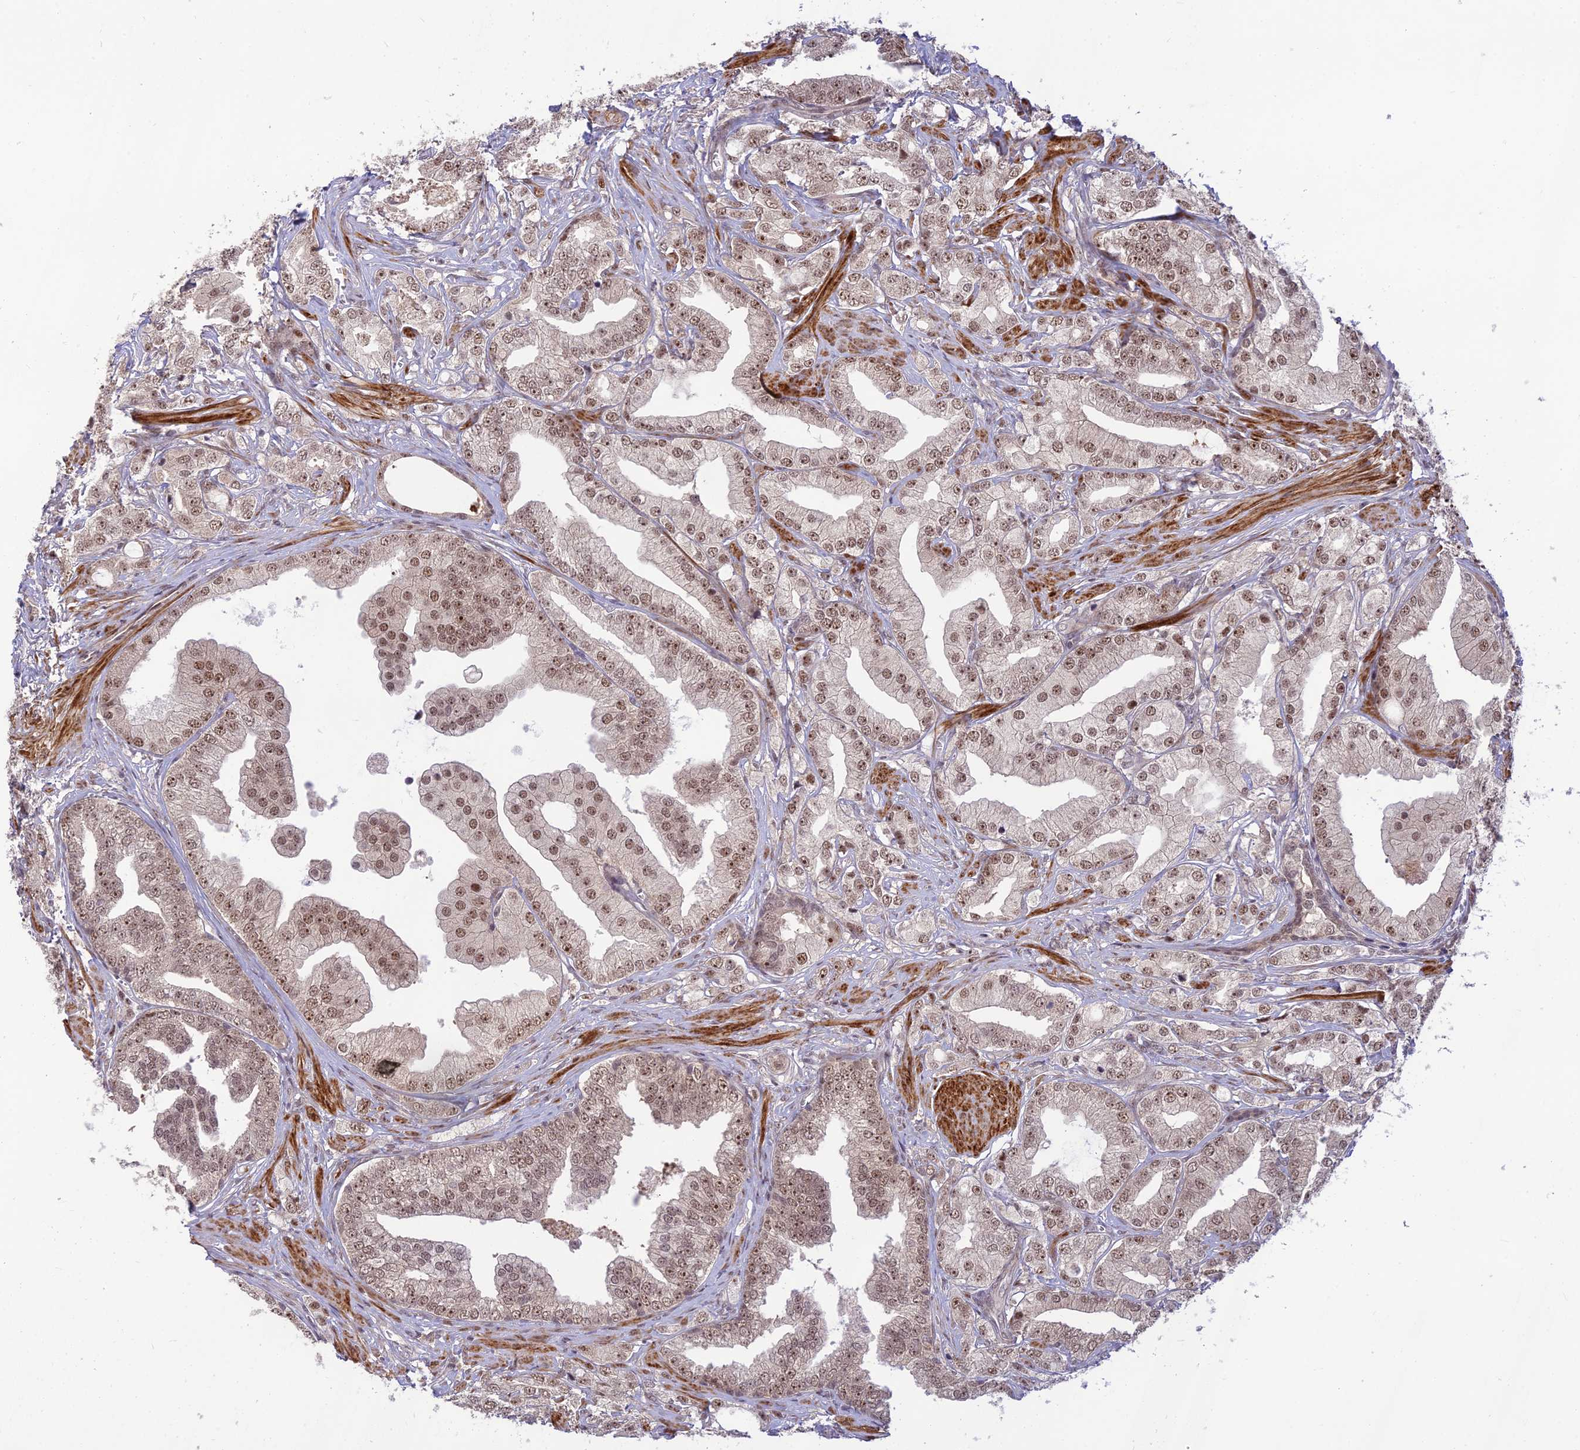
{"staining": {"intensity": "moderate", "quantity": ">75%", "location": "nuclear"}, "tissue": "prostate cancer", "cell_type": "Tumor cells", "image_type": "cancer", "snomed": [{"axis": "morphology", "description": "Adenocarcinoma, High grade"}, {"axis": "topography", "description": "Prostate"}], "caption": "A brown stain labels moderate nuclear staining of a protein in human prostate cancer tumor cells.", "gene": "ASPDH", "patient": {"sex": "male", "age": 50}}